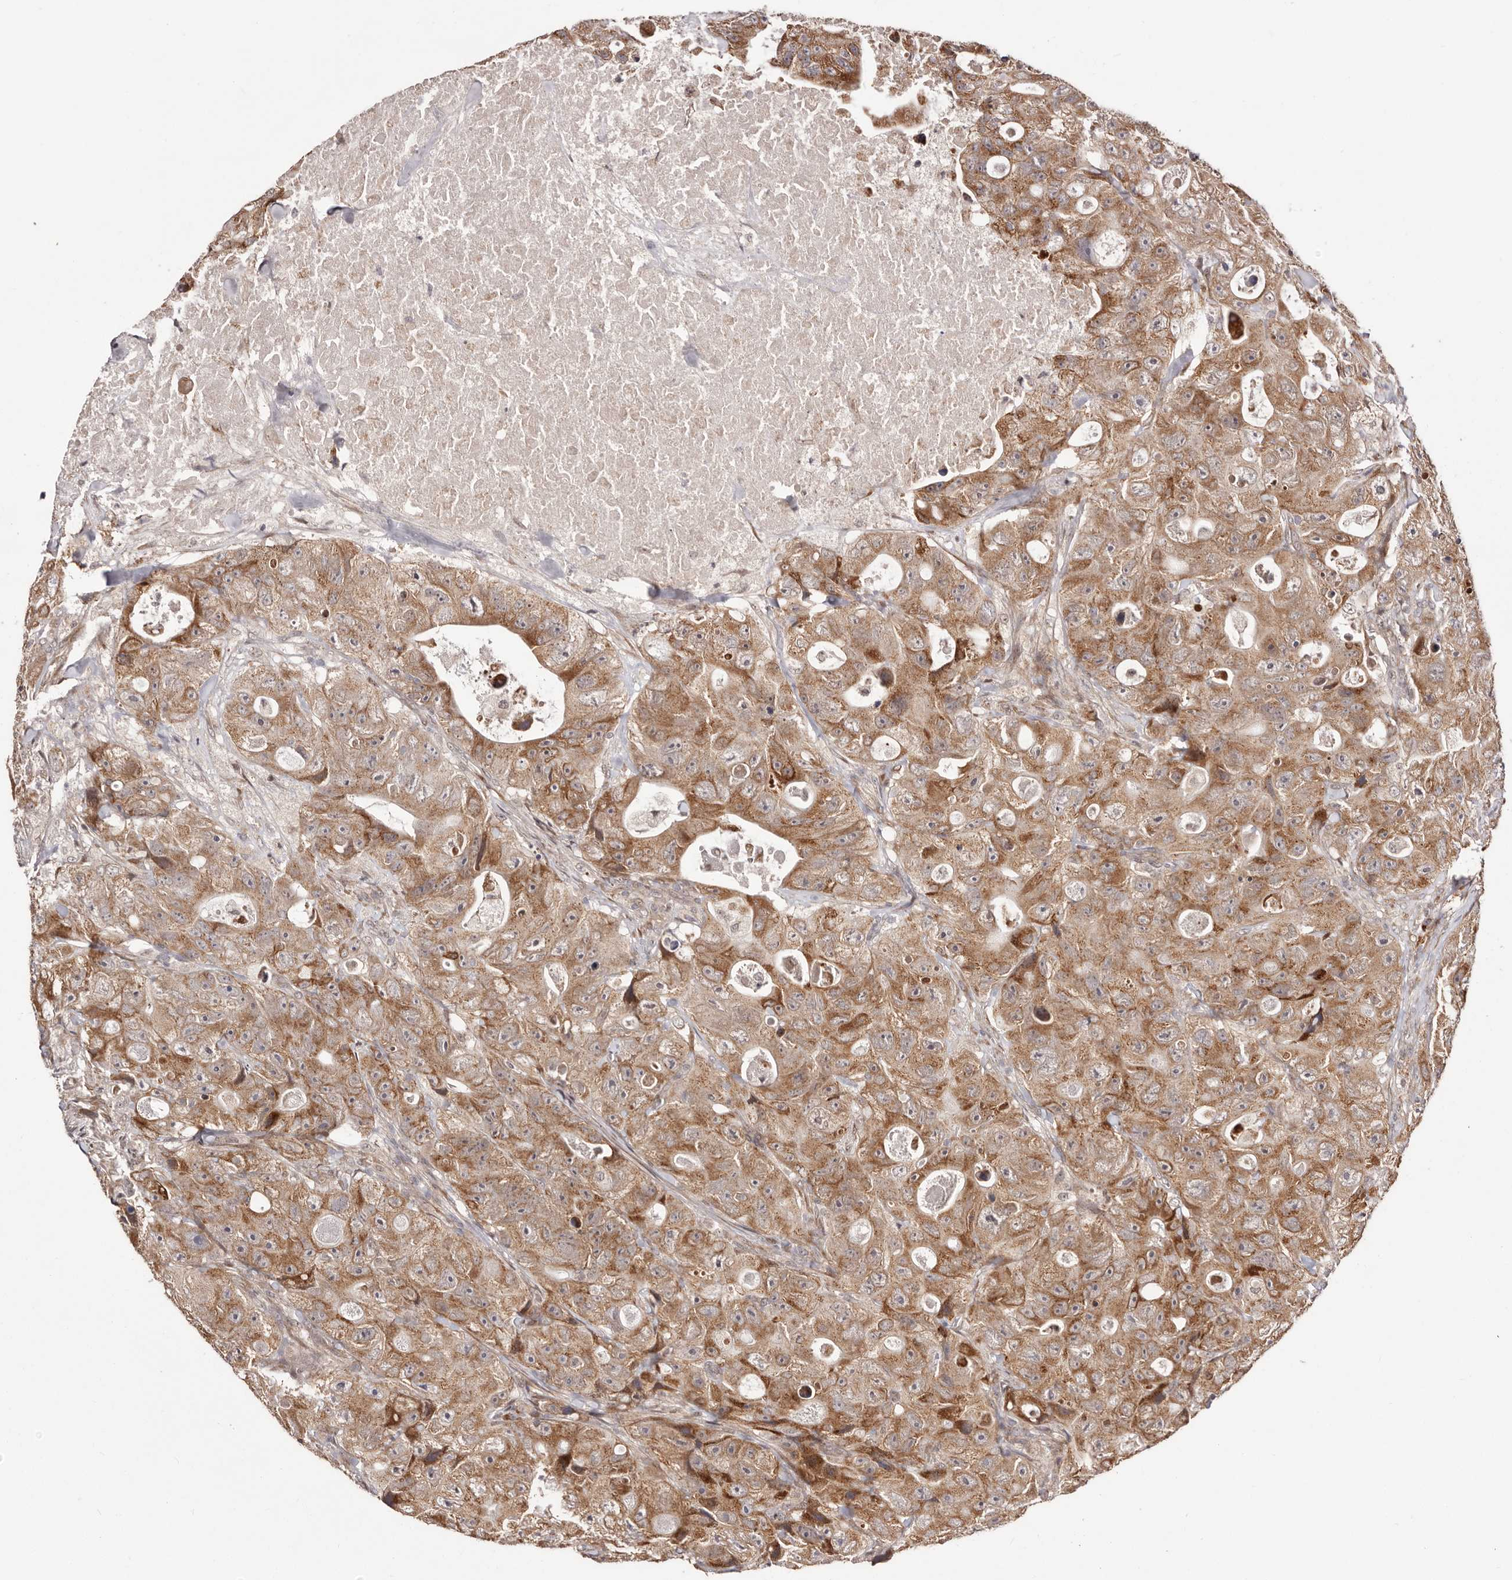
{"staining": {"intensity": "moderate", "quantity": ">75%", "location": "cytoplasmic/membranous"}, "tissue": "colorectal cancer", "cell_type": "Tumor cells", "image_type": "cancer", "snomed": [{"axis": "morphology", "description": "Adenocarcinoma, NOS"}, {"axis": "topography", "description": "Colon"}], "caption": "DAB immunohistochemical staining of human colorectal adenocarcinoma demonstrates moderate cytoplasmic/membranous protein positivity in about >75% of tumor cells.", "gene": "EGR3", "patient": {"sex": "female", "age": 46}}